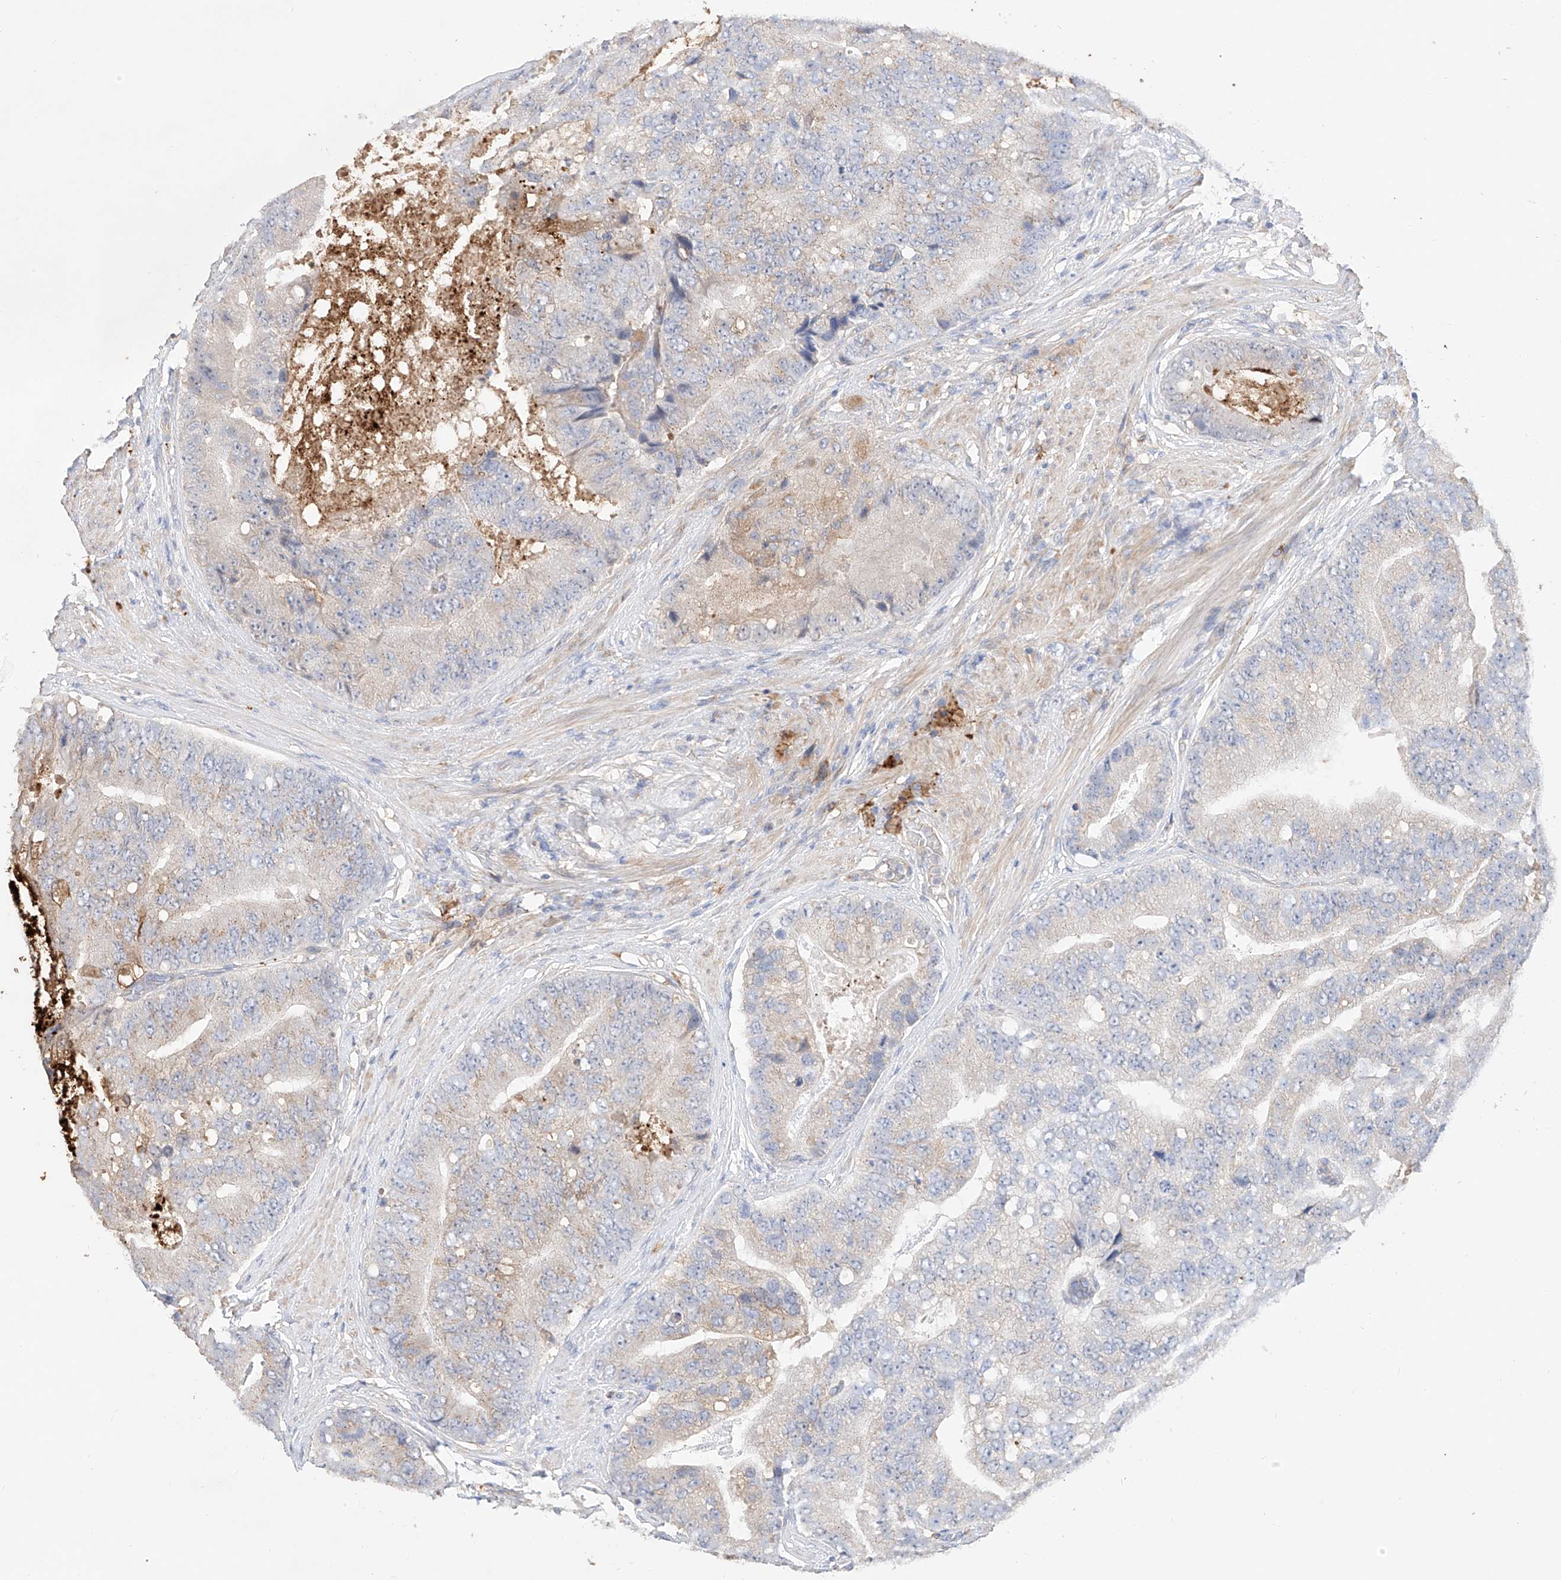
{"staining": {"intensity": "negative", "quantity": "none", "location": "none"}, "tissue": "prostate cancer", "cell_type": "Tumor cells", "image_type": "cancer", "snomed": [{"axis": "morphology", "description": "Adenocarcinoma, High grade"}, {"axis": "topography", "description": "Prostate"}], "caption": "Protein analysis of prostate high-grade adenocarcinoma shows no significant positivity in tumor cells. The staining is performed using DAB brown chromogen with nuclei counter-stained in using hematoxylin.", "gene": "MOSPD1", "patient": {"sex": "male", "age": 70}}